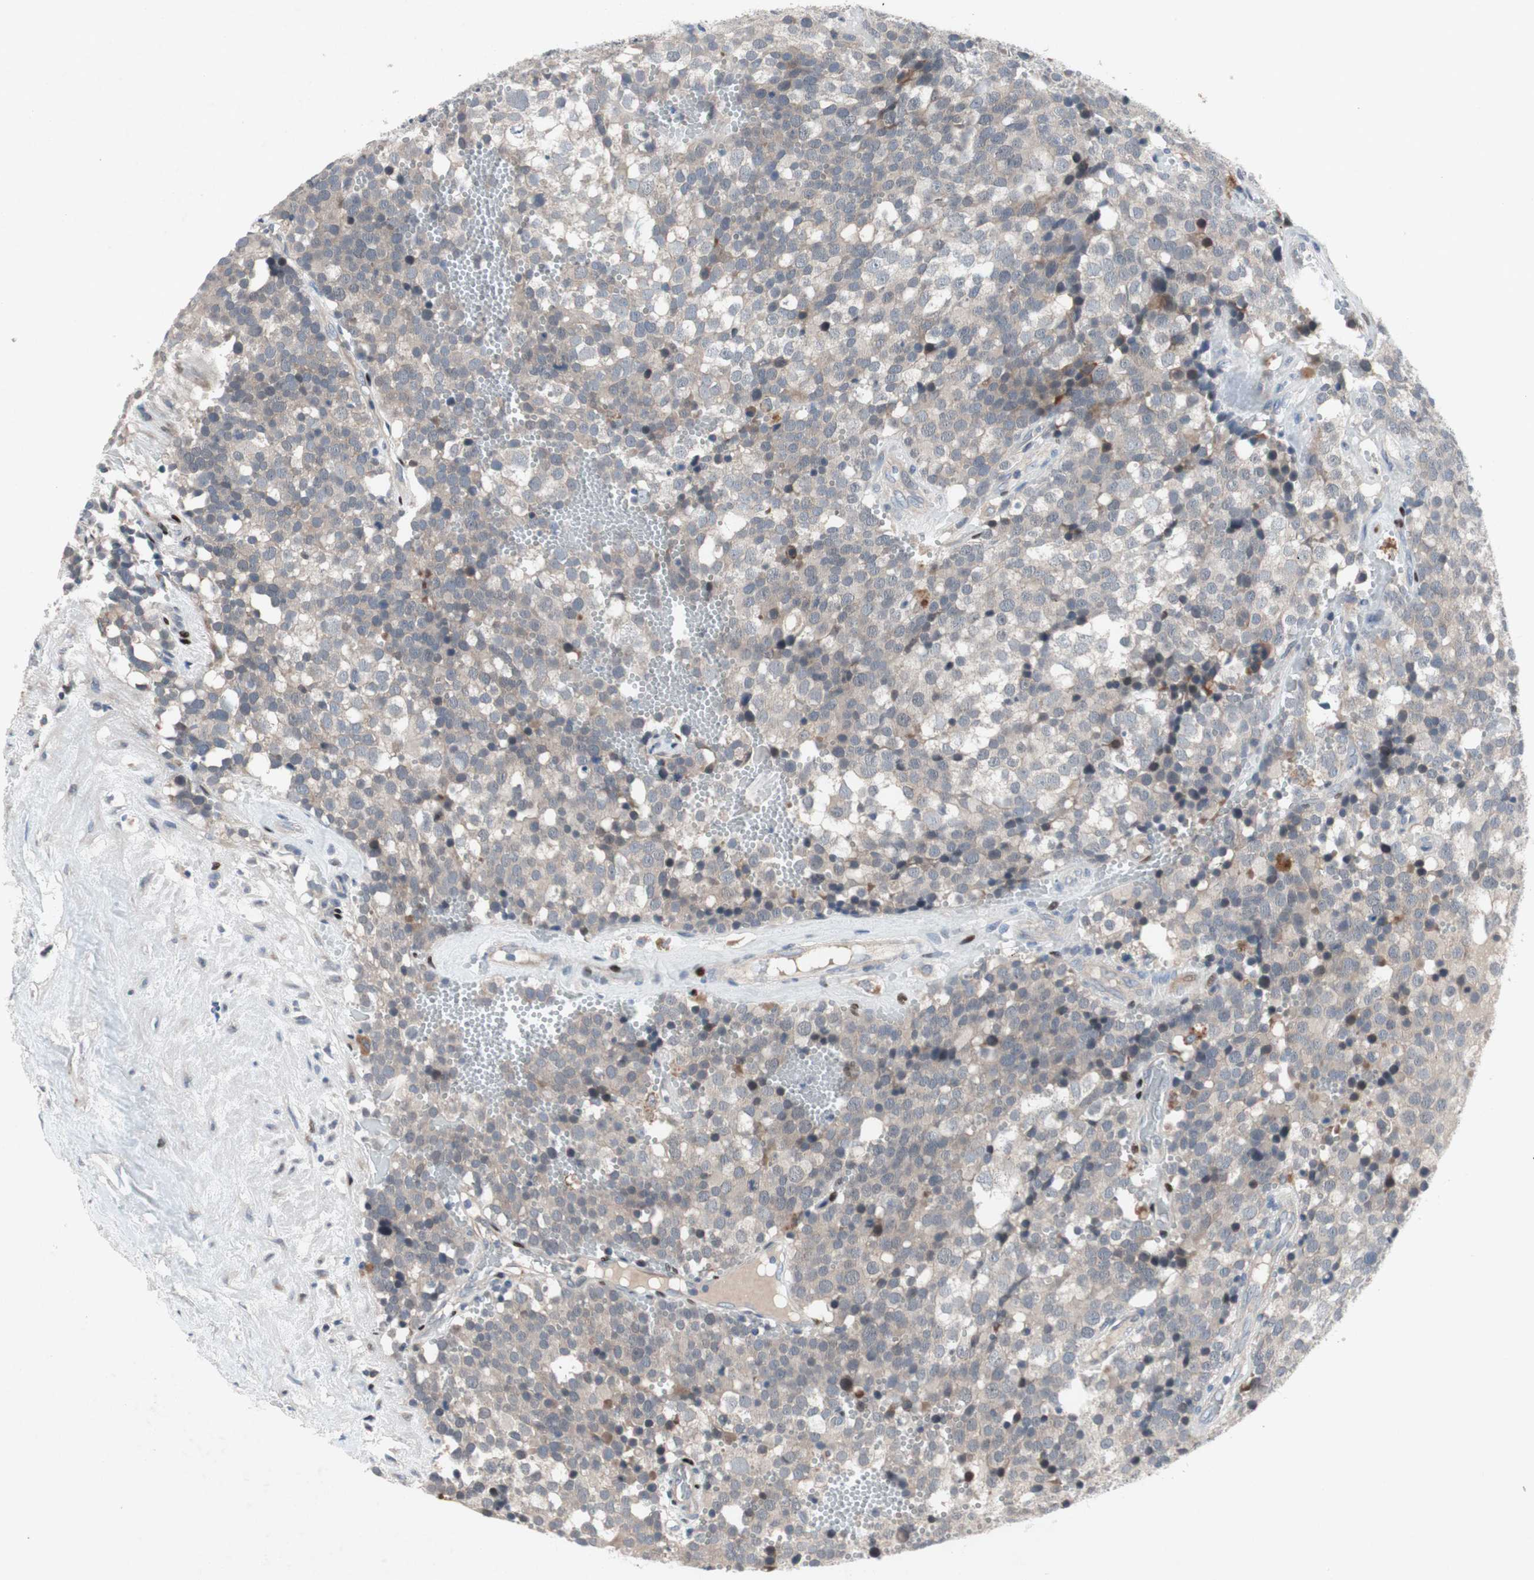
{"staining": {"intensity": "weak", "quantity": "25%-75%", "location": "cytoplasmic/membranous"}, "tissue": "testis cancer", "cell_type": "Tumor cells", "image_type": "cancer", "snomed": [{"axis": "morphology", "description": "Seminoma, NOS"}, {"axis": "topography", "description": "Testis"}], "caption": "Testis cancer stained with DAB immunohistochemistry displays low levels of weak cytoplasmic/membranous expression in about 25%-75% of tumor cells.", "gene": "MUTYH", "patient": {"sex": "male", "age": 71}}